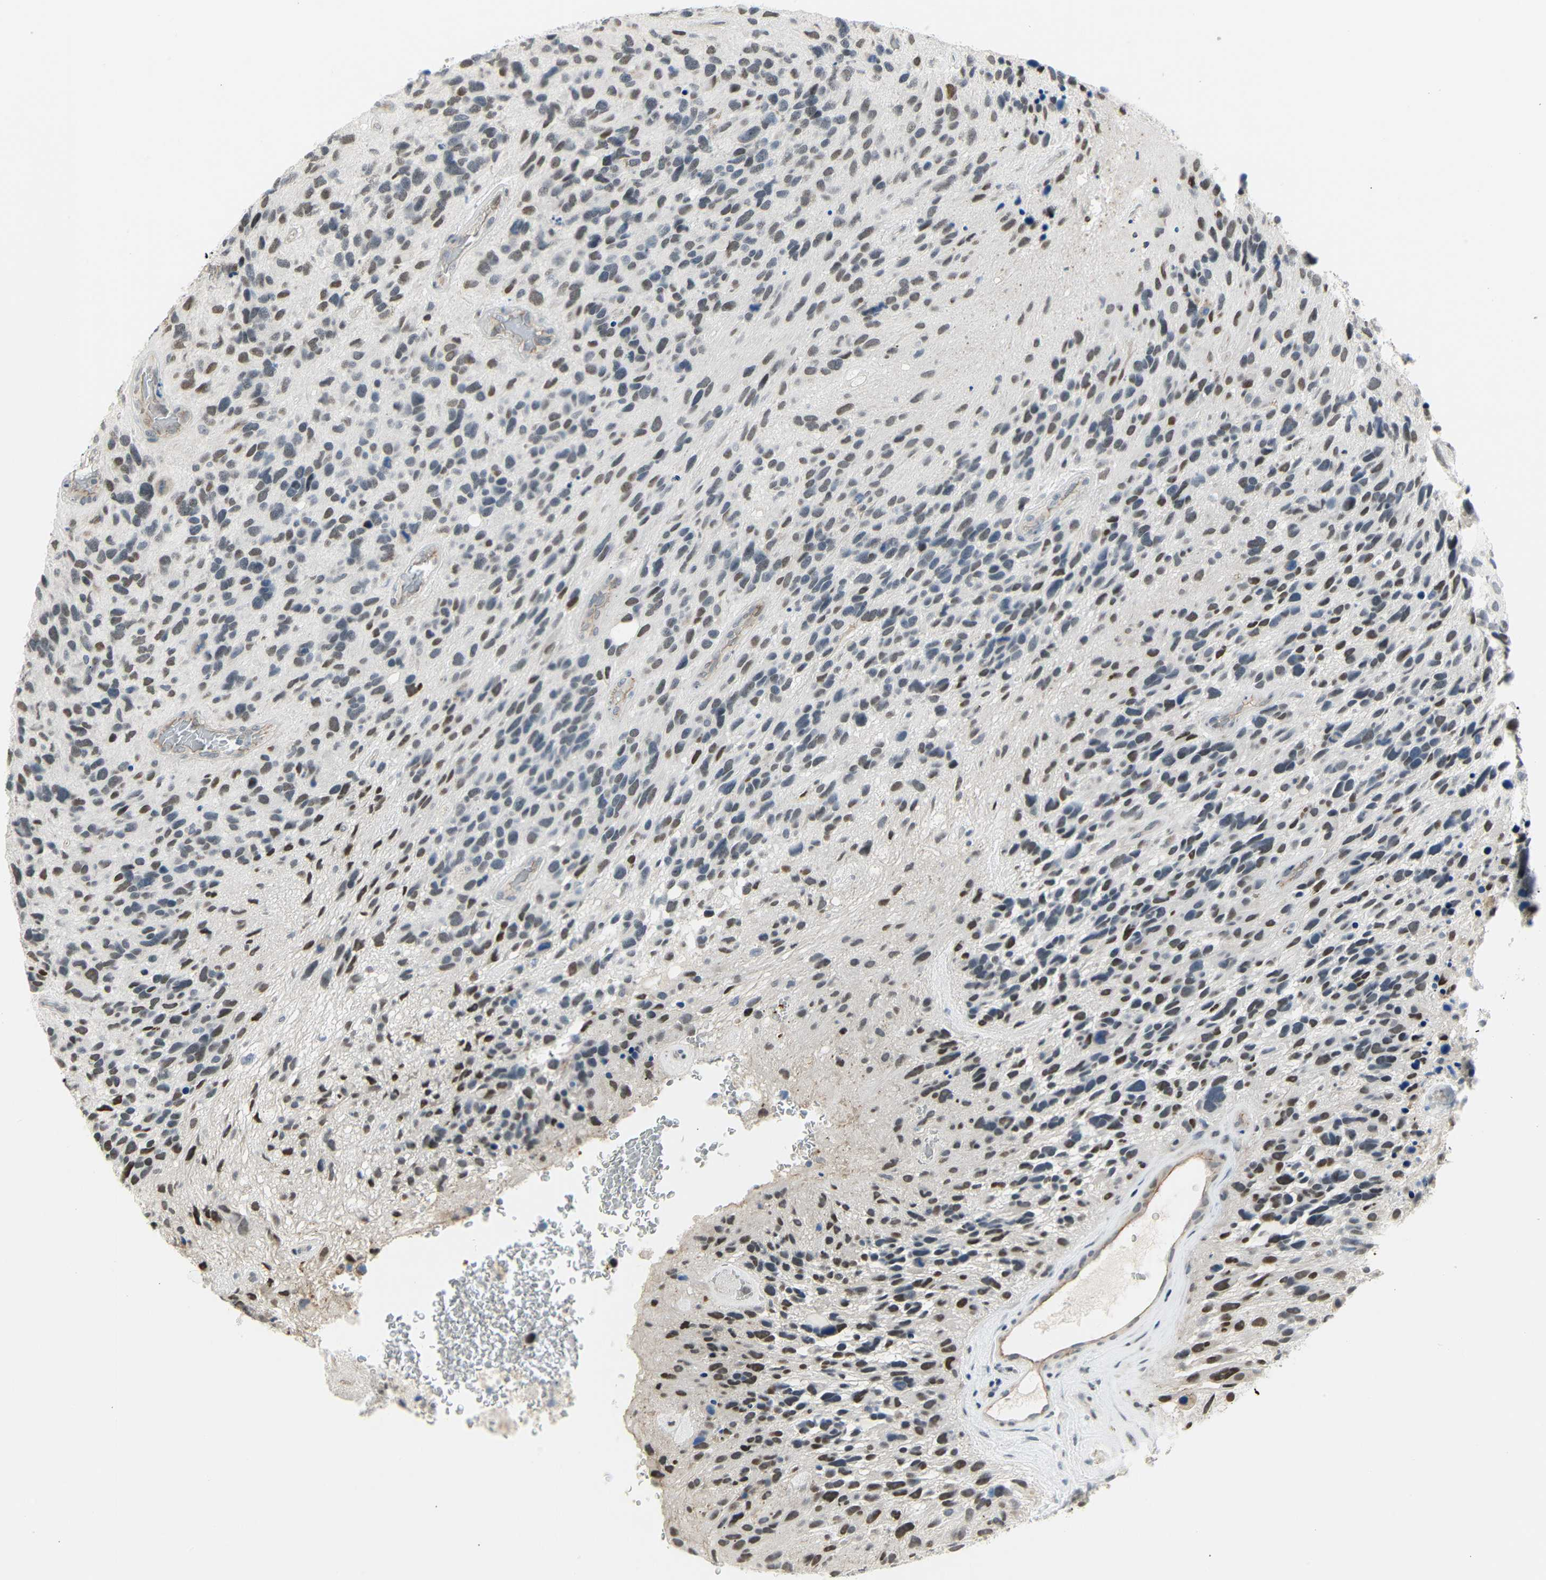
{"staining": {"intensity": "moderate", "quantity": "25%-75%", "location": "nuclear"}, "tissue": "glioma", "cell_type": "Tumor cells", "image_type": "cancer", "snomed": [{"axis": "morphology", "description": "Glioma, malignant, High grade"}, {"axis": "topography", "description": "Brain"}], "caption": "Approximately 25%-75% of tumor cells in high-grade glioma (malignant) display moderate nuclear protein positivity as visualized by brown immunohistochemical staining.", "gene": "IMPG2", "patient": {"sex": "female", "age": 58}}